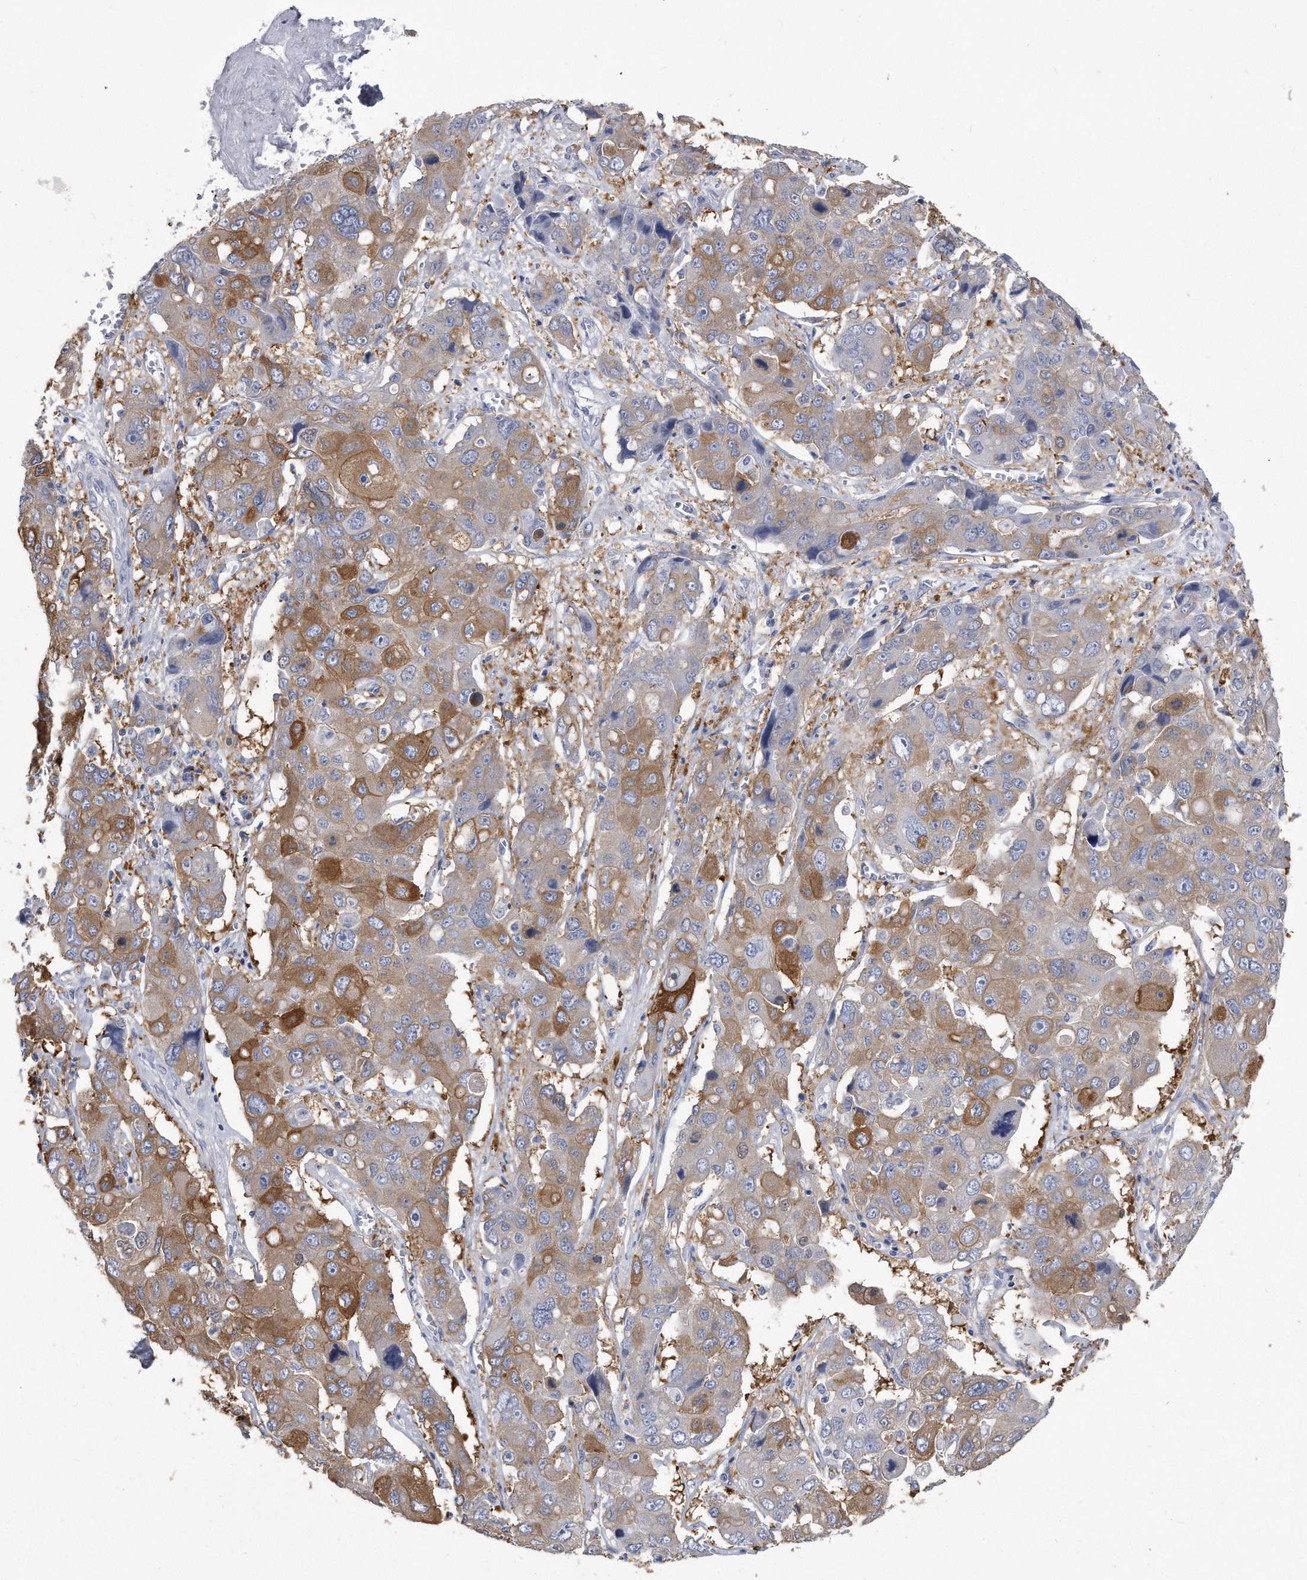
{"staining": {"intensity": "strong", "quantity": "<25%", "location": "cytoplasmic/membranous"}, "tissue": "liver cancer", "cell_type": "Tumor cells", "image_type": "cancer", "snomed": [{"axis": "morphology", "description": "Cholangiocarcinoma"}, {"axis": "topography", "description": "Liver"}], "caption": "Liver cancer stained with a brown dye displays strong cytoplasmic/membranous positive staining in approximately <25% of tumor cells.", "gene": "PYGB", "patient": {"sex": "male", "age": 67}}